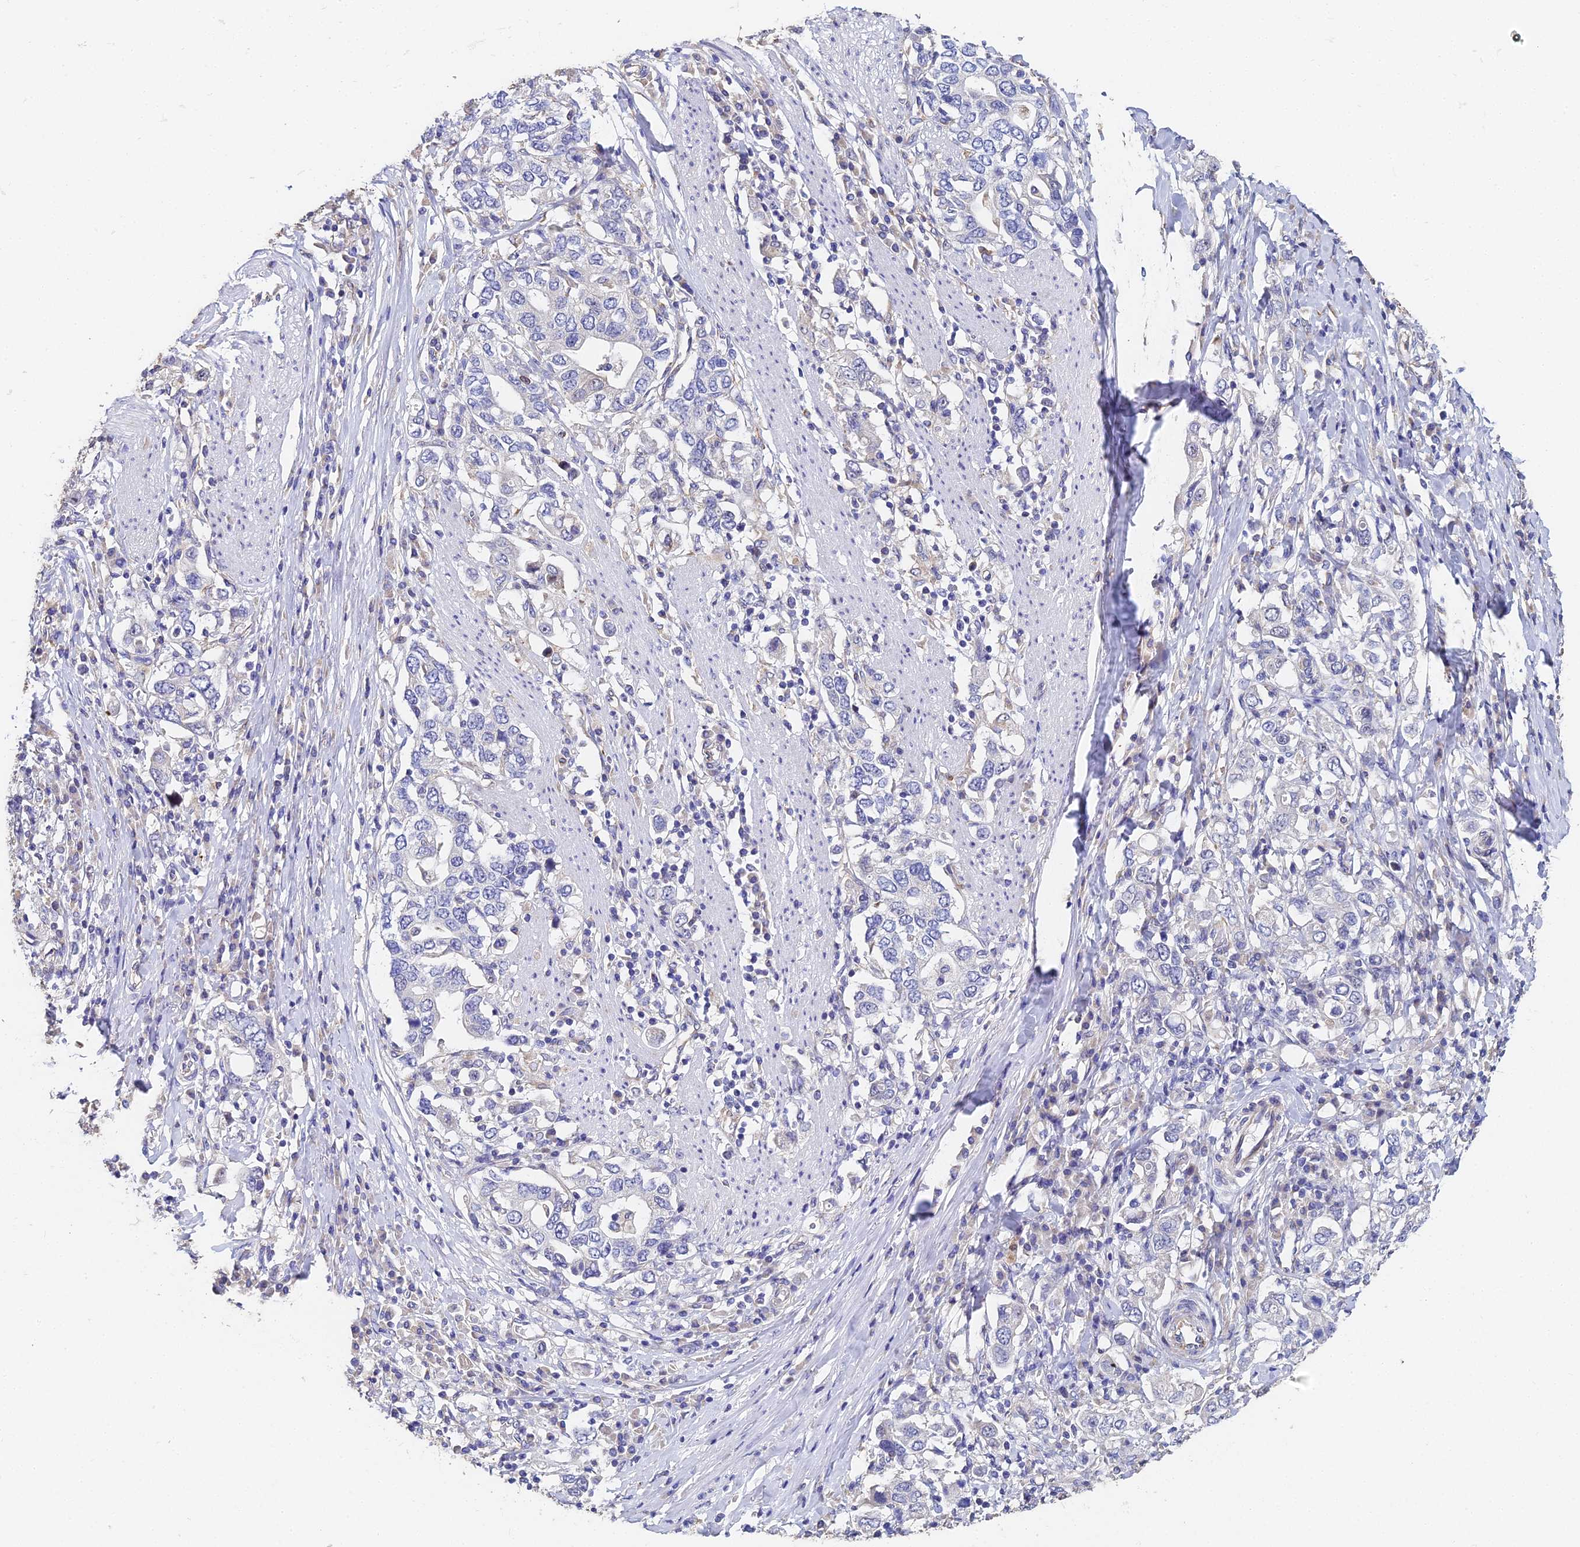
{"staining": {"intensity": "negative", "quantity": "none", "location": "none"}, "tissue": "stomach cancer", "cell_type": "Tumor cells", "image_type": "cancer", "snomed": [{"axis": "morphology", "description": "Adenocarcinoma, NOS"}, {"axis": "topography", "description": "Stomach, upper"}, {"axis": "topography", "description": "Stomach"}], "caption": "Stomach cancer (adenocarcinoma) was stained to show a protein in brown. There is no significant expression in tumor cells. (DAB (3,3'-diaminobenzidine) IHC visualized using brightfield microscopy, high magnification).", "gene": "ENSG00000268674", "patient": {"sex": "male", "age": 62}}